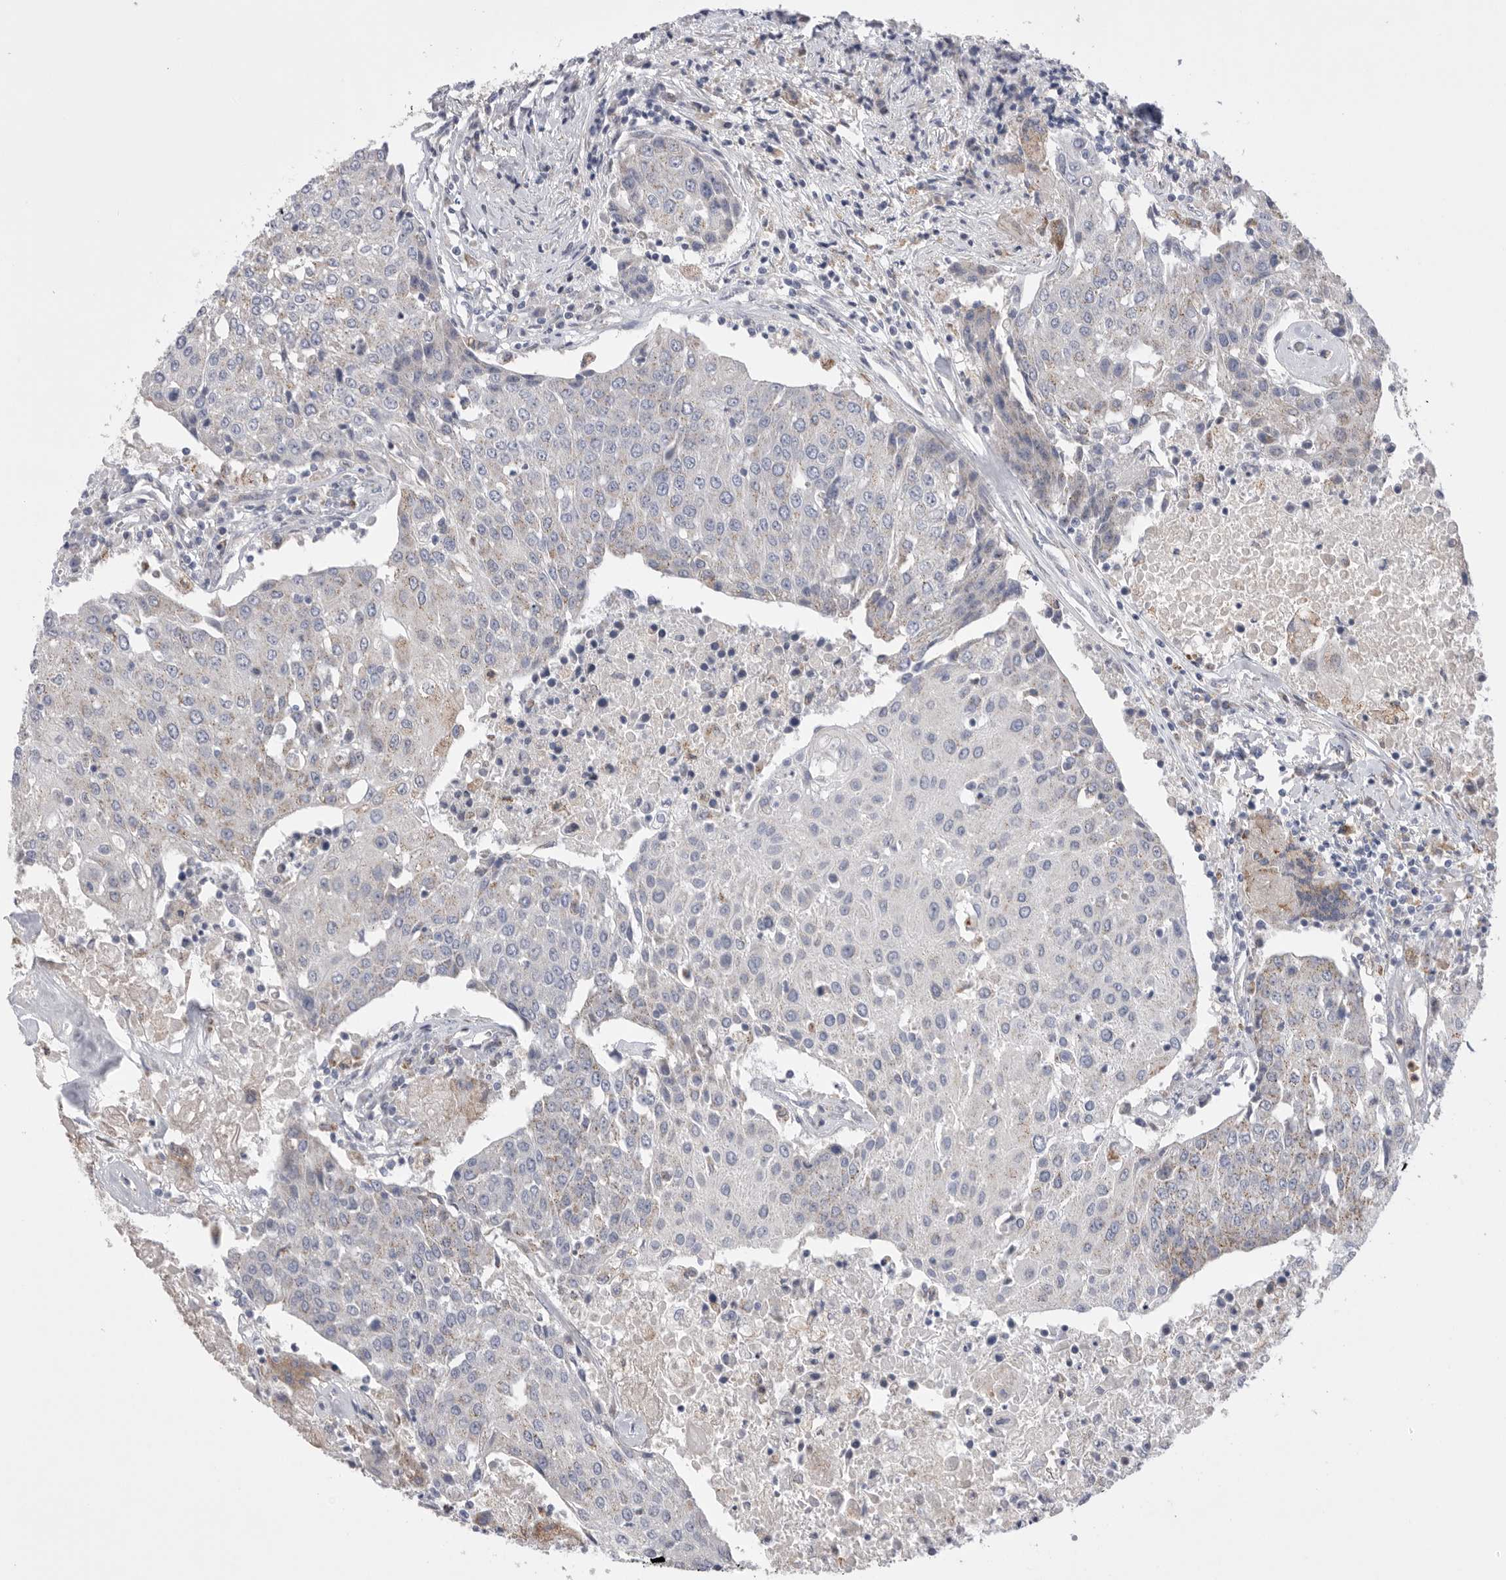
{"staining": {"intensity": "weak", "quantity": "<25%", "location": "cytoplasmic/membranous"}, "tissue": "urothelial cancer", "cell_type": "Tumor cells", "image_type": "cancer", "snomed": [{"axis": "morphology", "description": "Urothelial carcinoma, High grade"}, {"axis": "topography", "description": "Urinary bladder"}], "caption": "IHC micrograph of human urothelial cancer stained for a protein (brown), which reveals no expression in tumor cells. (Brightfield microscopy of DAB (3,3'-diaminobenzidine) IHC at high magnification).", "gene": "CCDC126", "patient": {"sex": "female", "age": 85}}